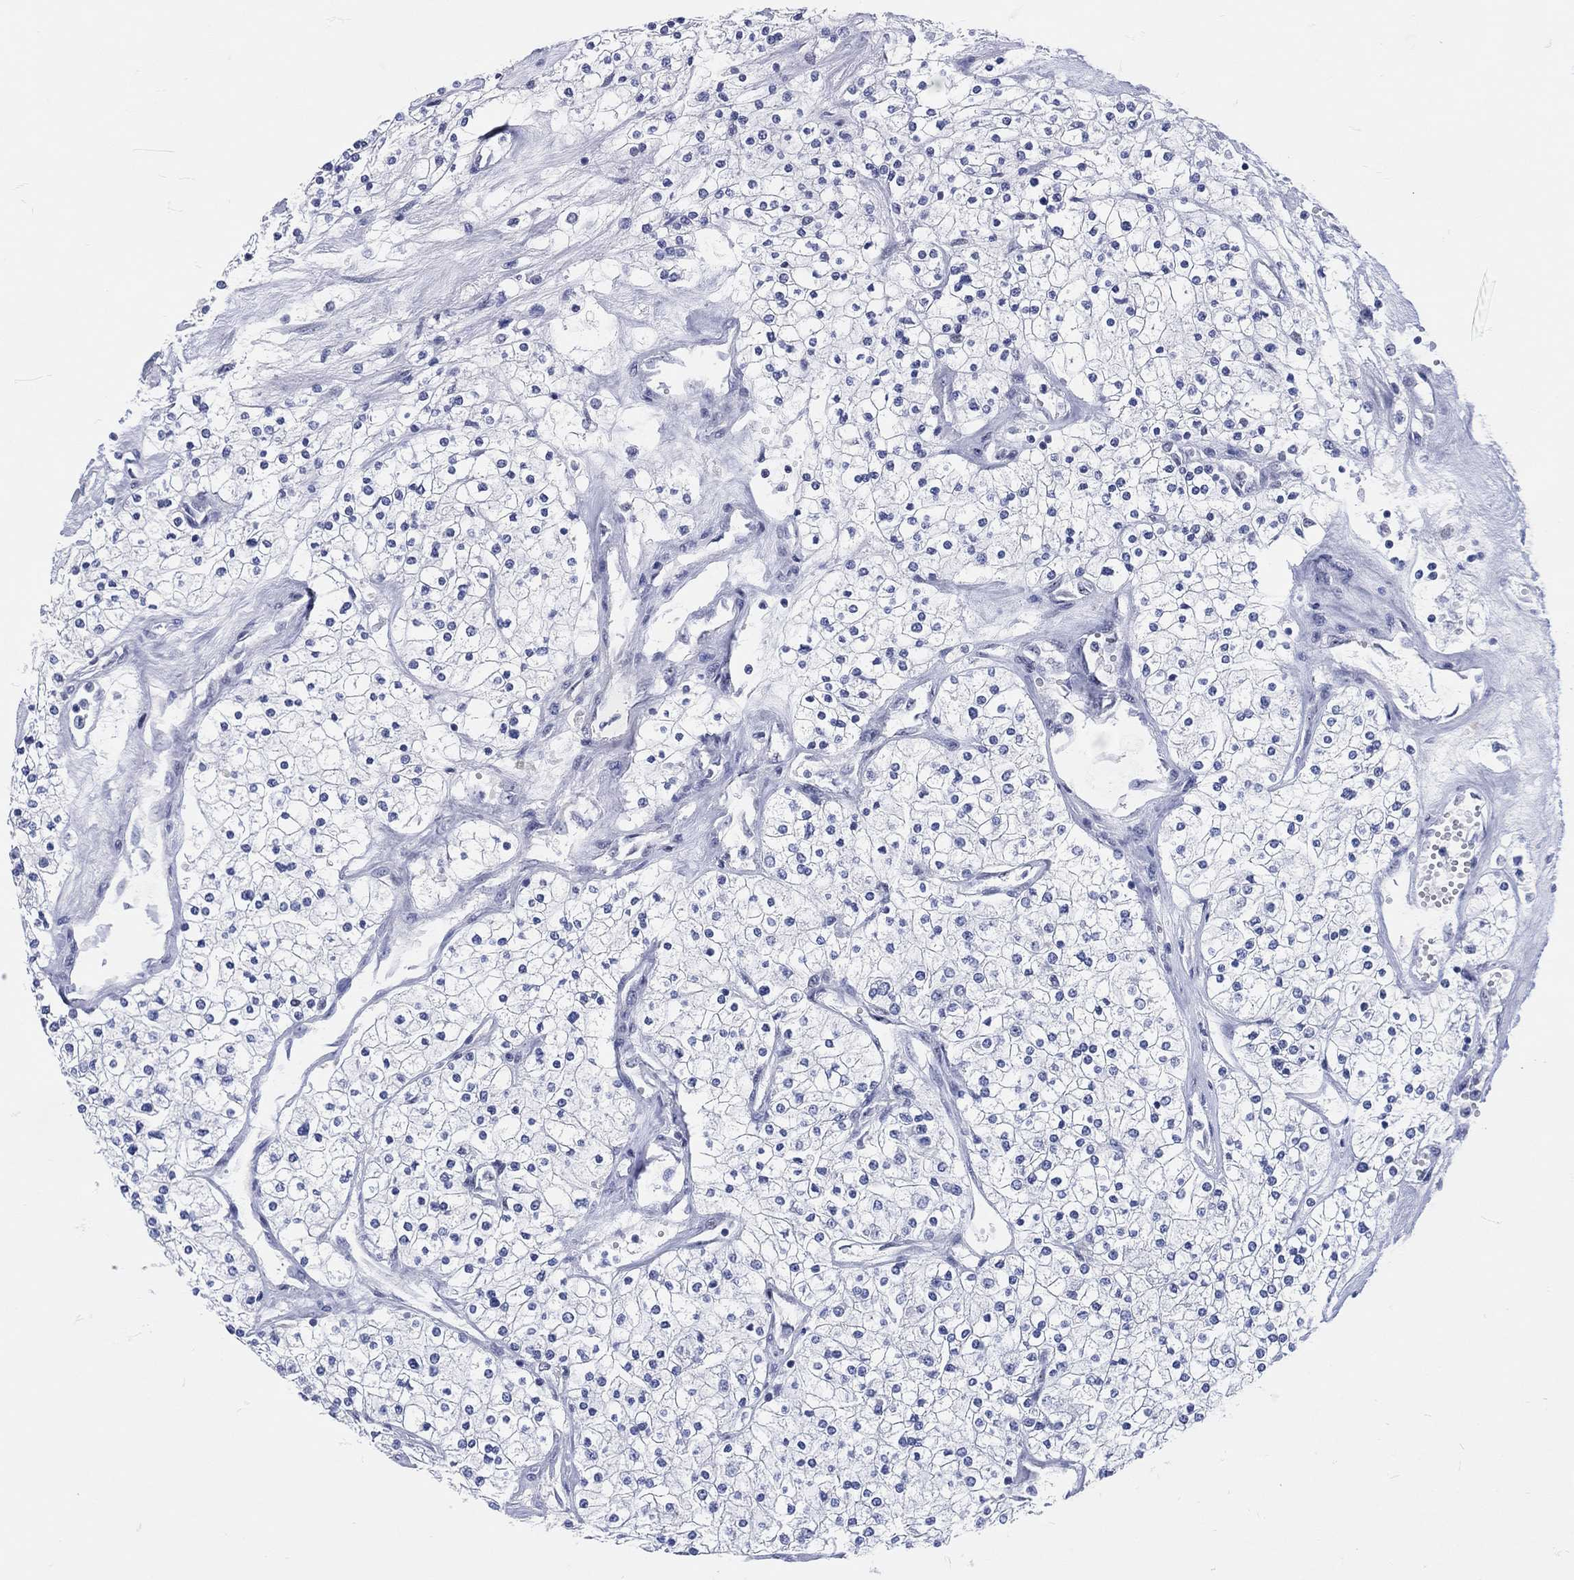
{"staining": {"intensity": "negative", "quantity": "none", "location": "none"}, "tissue": "renal cancer", "cell_type": "Tumor cells", "image_type": "cancer", "snomed": [{"axis": "morphology", "description": "Adenocarcinoma, NOS"}, {"axis": "topography", "description": "Kidney"}], "caption": "A high-resolution image shows IHC staining of renal cancer (adenocarcinoma), which reveals no significant staining in tumor cells. Brightfield microscopy of IHC stained with DAB (brown) and hematoxylin (blue), captured at high magnification.", "gene": "MAPK8IP1", "patient": {"sex": "male", "age": 80}}